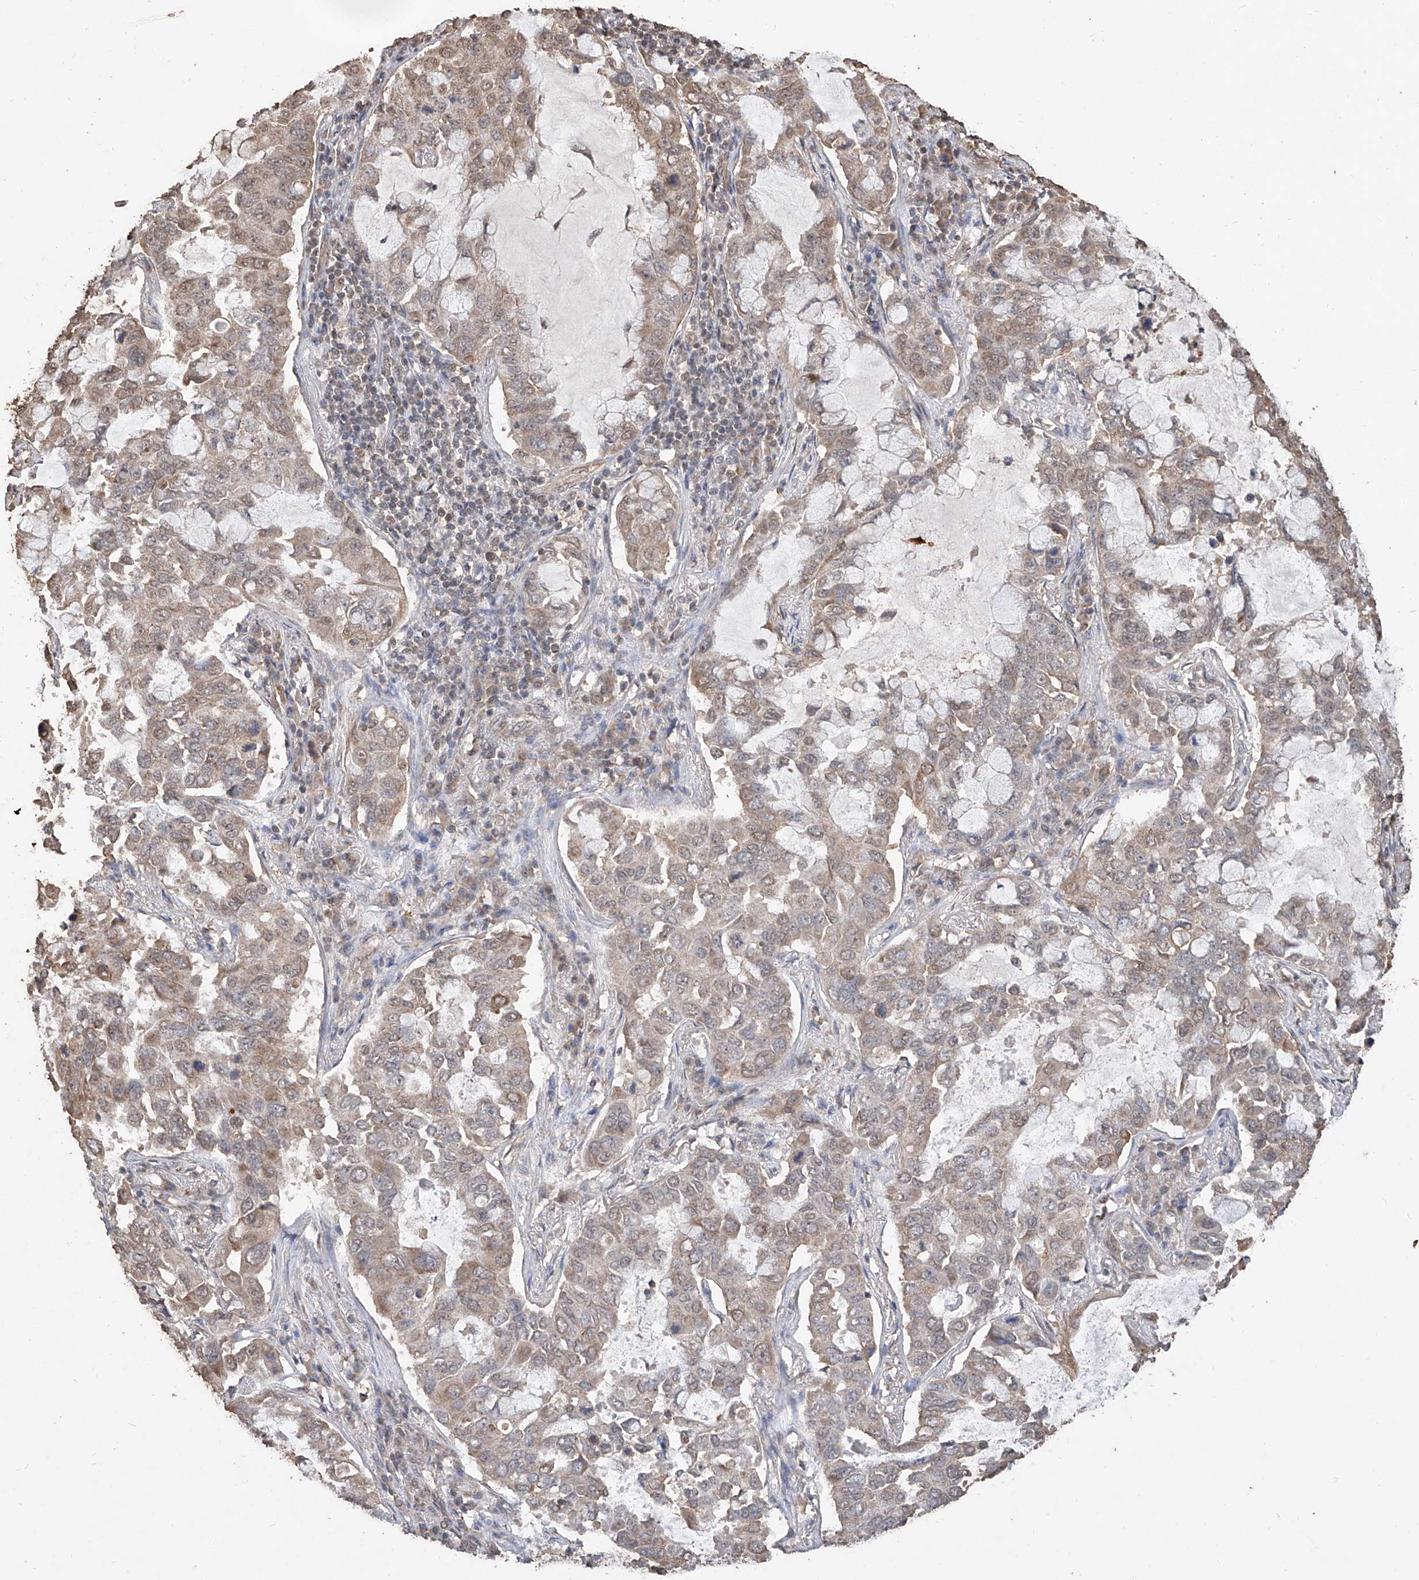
{"staining": {"intensity": "moderate", "quantity": "25%-75%", "location": "cytoplasmic/membranous"}, "tissue": "lung cancer", "cell_type": "Tumor cells", "image_type": "cancer", "snomed": [{"axis": "morphology", "description": "Adenocarcinoma, NOS"}, {"axis": "topography", "description": "Lung"}], "caption": "Human lung cancer stained with a protein marker displays moderate staining in tumor cells.", "gene": "ELOVL1", "patient": {"sex": "male", "age": 64}}